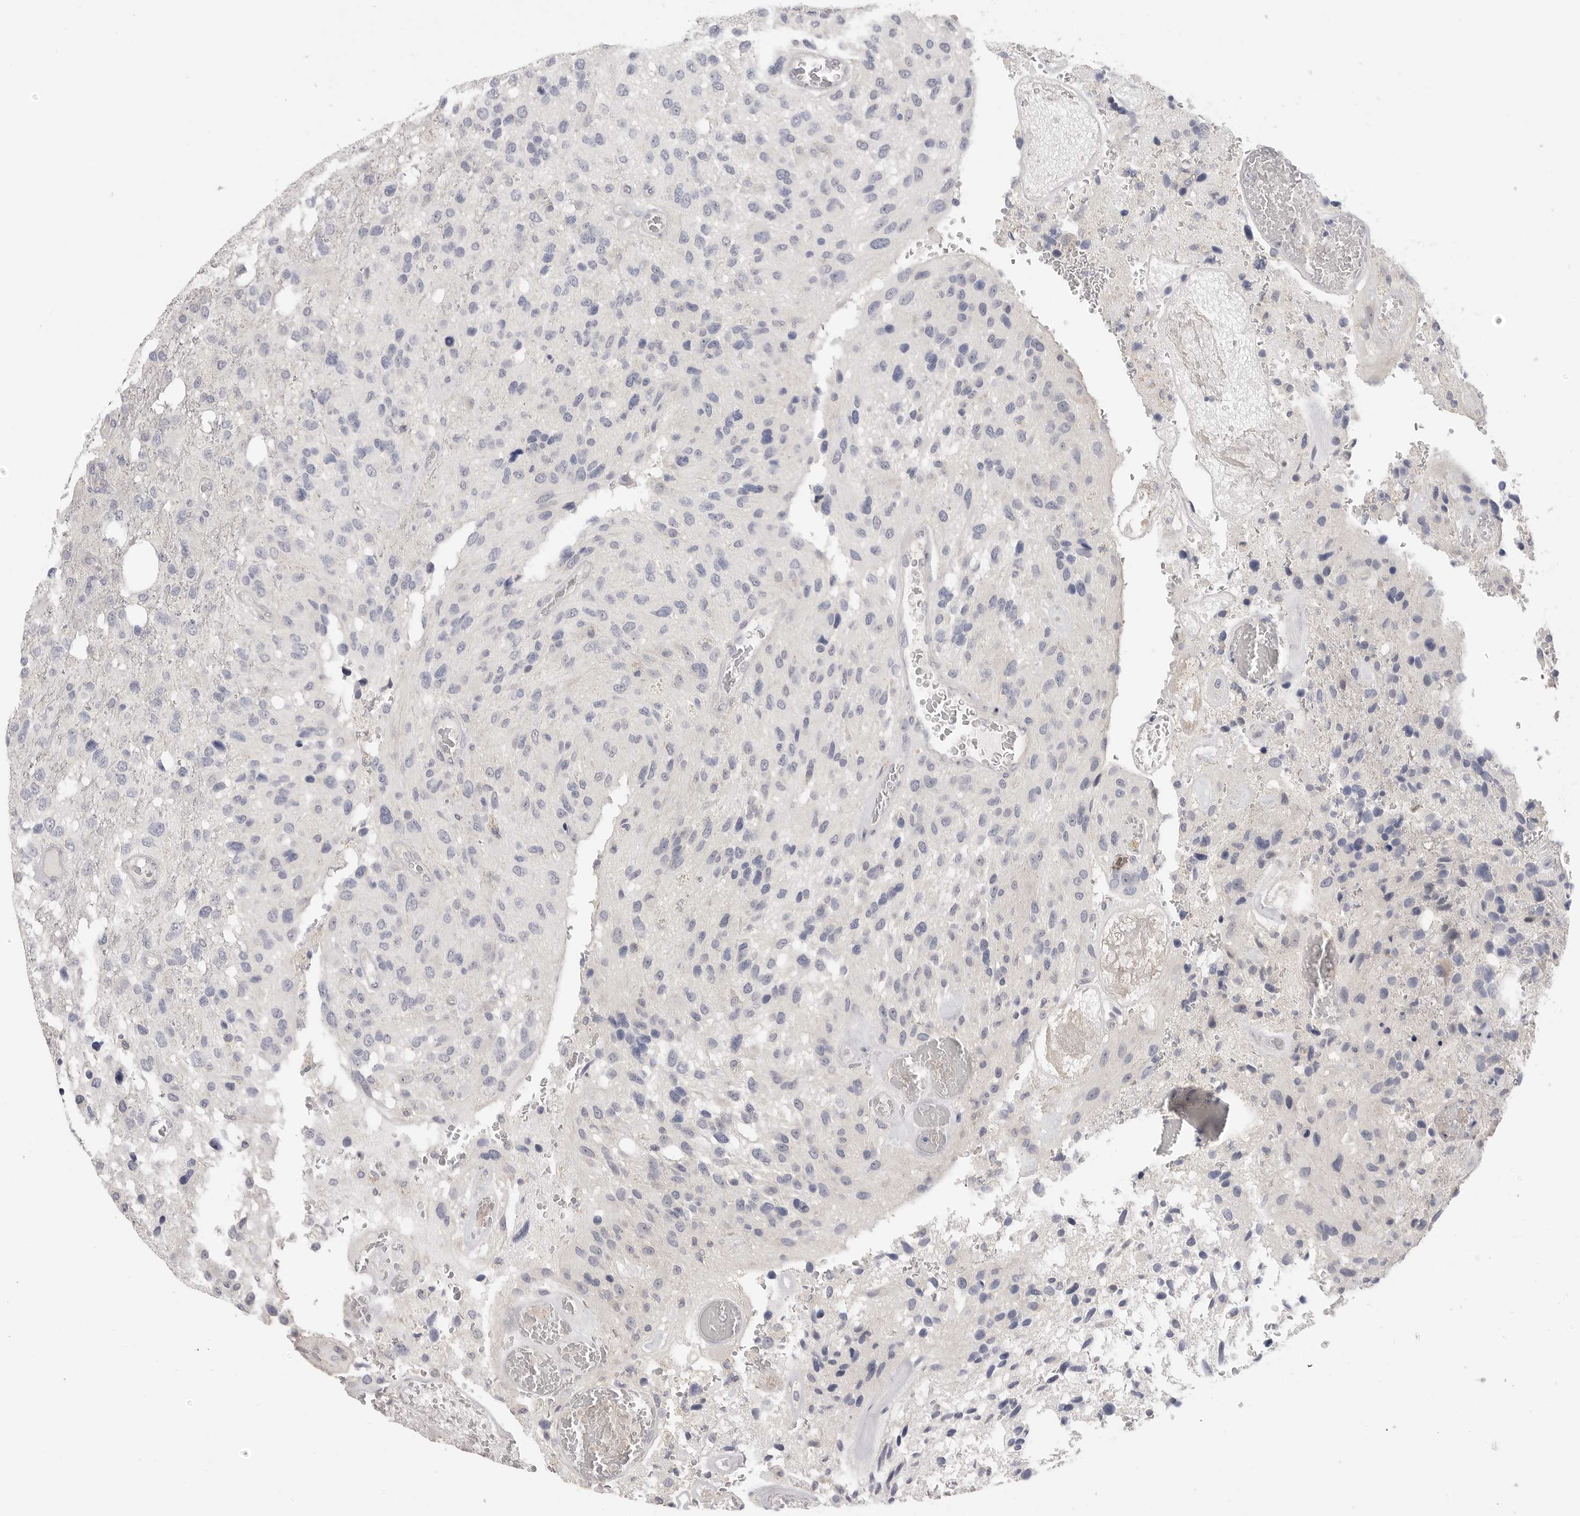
{"staining": {"intensity": "negative", "quantity": "none", "location": "none"}, "tissue": "glioma", "cell_type": "Tumor cells", "image_type": "cancer", "snomed": [{"axis": "morphology", "description": "Glioma, malignant, High grade"}, {"axis": "topography", "description": "Brain"}], "caption": "Immunohistochemistry histopathology image of malignant glioma (high-grade) stained for a protein (brown), which exhibits no positivity in tumor cells. (DAB (3,3'-diaminobenzidine) IHC, high magnification).", "gene": "FBN2", "patient": {"sex": "female", "age": 58}}